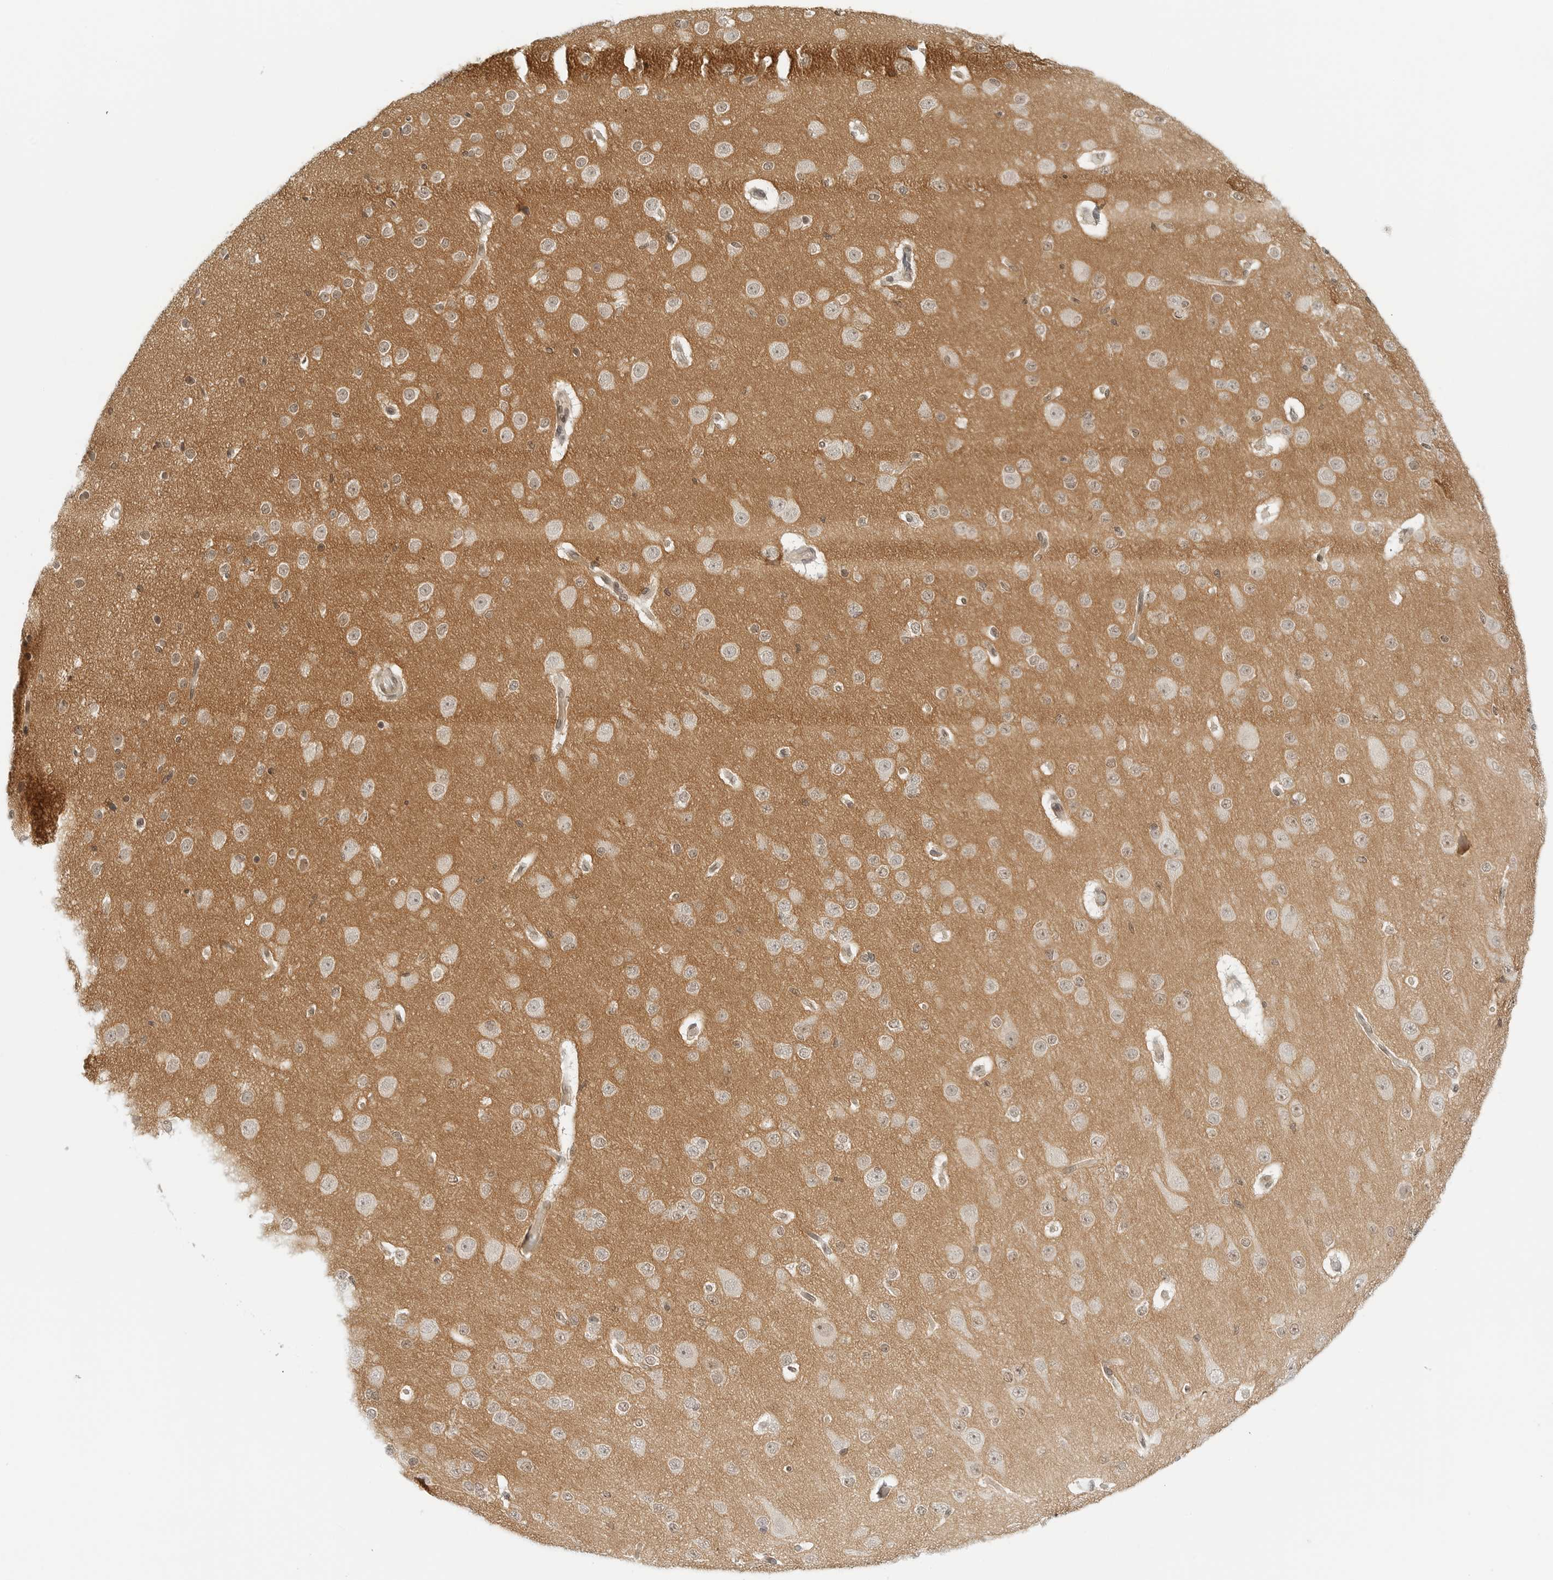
{"staining": {"intensity": "weak", "quantity": ">75%", "location": "cytoplasmic/membranous,nuclear"}, "tissue": "cerebral cortex", "cell_type": "Endothelial cells", "image_type": "normal", "snomed": [{"axis": "morphology", "description": "Normal tissue, NOS"}, {"axis": "morphology", "description": "Developmental malformation"}, {"axis": "topography", "description": "Cerebral cortex"}], "caption": "Cerebral cortex stained with DAB (3,3'-diaminobenzidine) immunohistochemistry (IHC) shows low levels of weak cytoplasmic/membranous,nuclear staining in about >75% of endothelial cells.", "gene": "NEO1", "patient": {"sex": "female", "age": 30}}